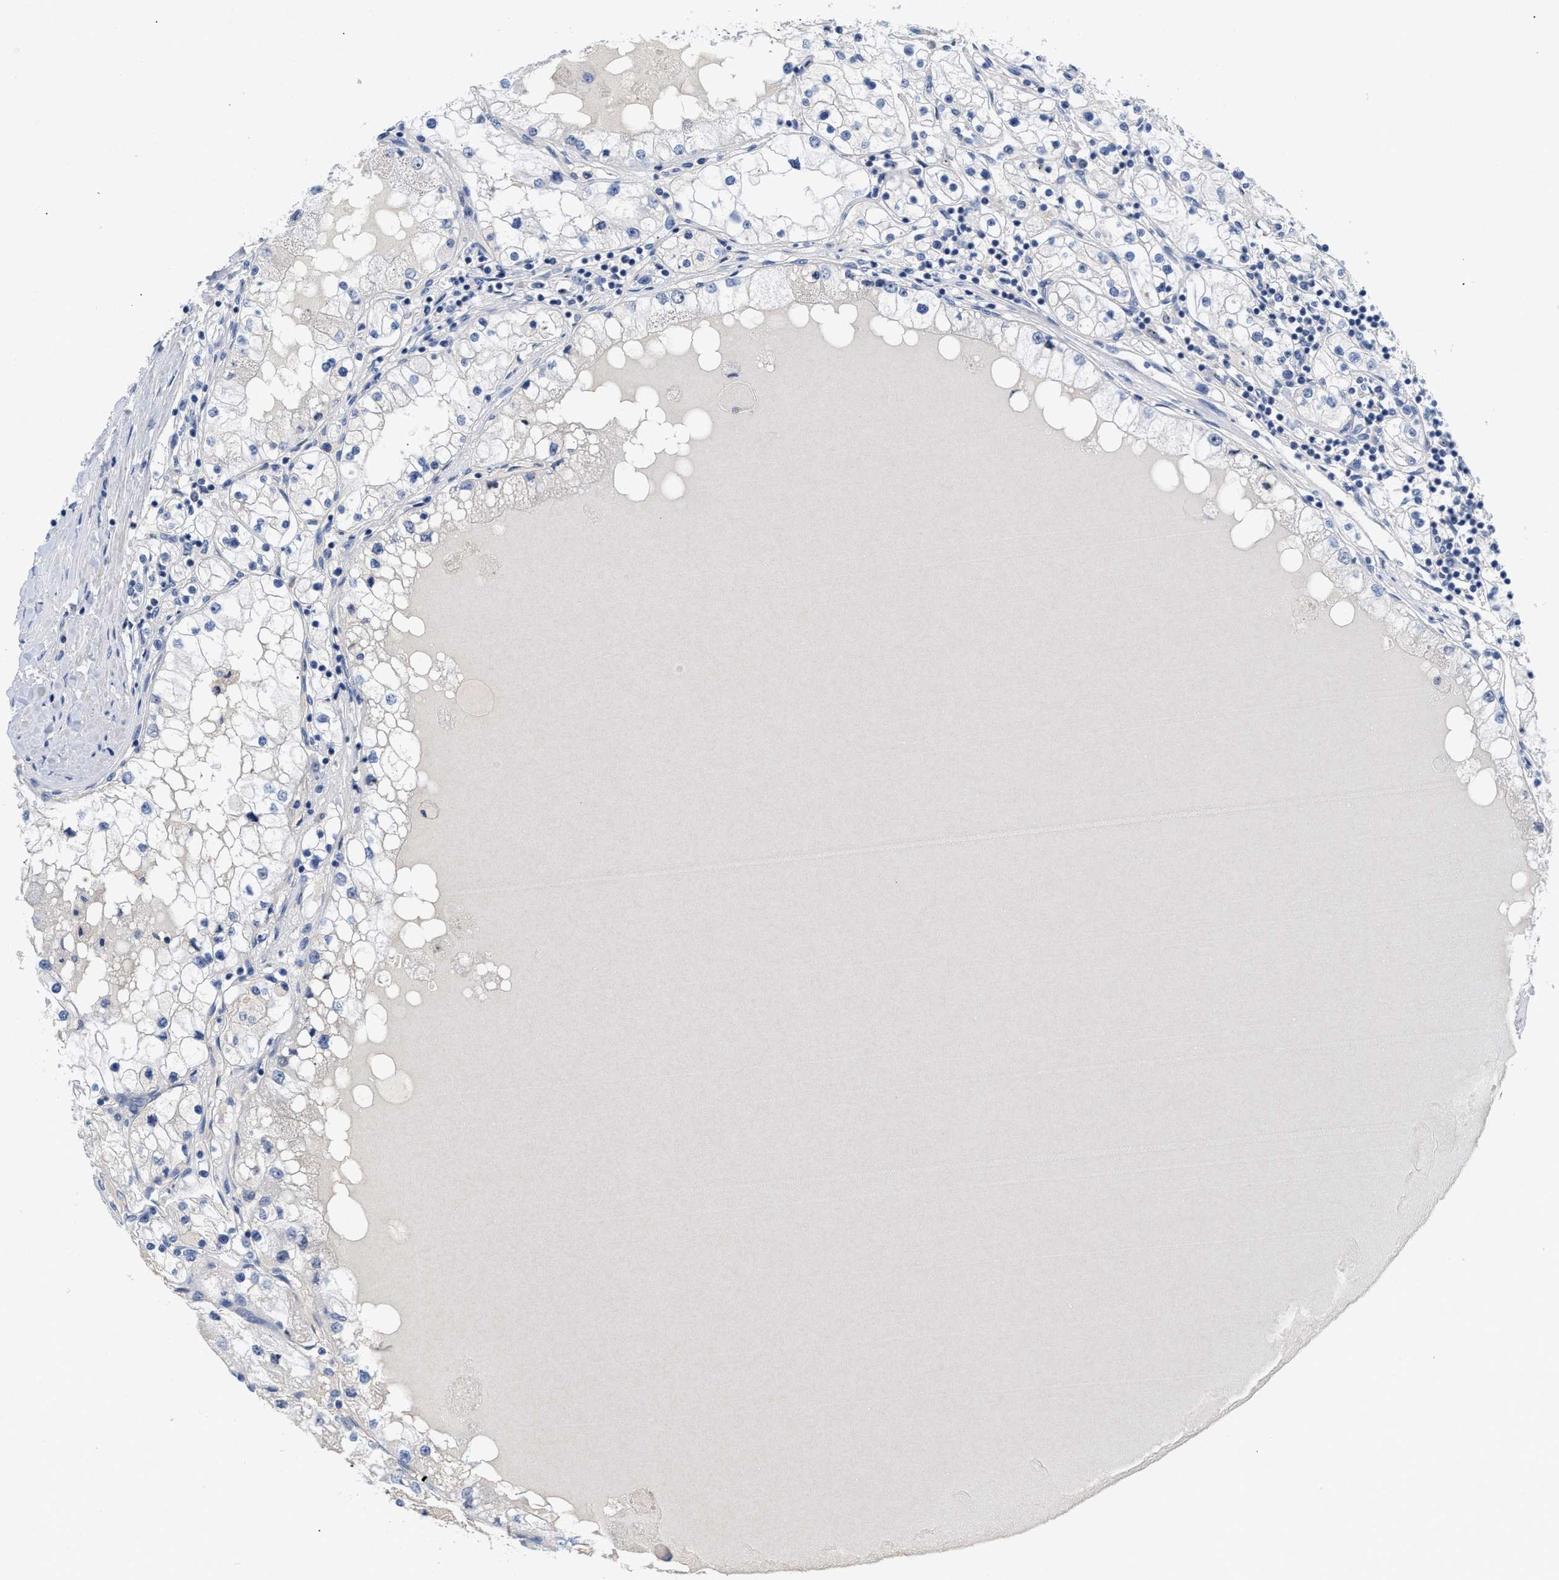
{"staining": {"intensity": "moderate", "quantity": "<25%", "location": "nuclear"}, "tissue": "renal cancer", "cell_type": "Tumor cells", "image_type": "cancer", "snomed": [{"axis": "morphology", "description": "Adenocarcinoma, NOS"}, {"axis": "topography", "description": "Kidney"}], "caption": "Immunohistochemical staining of renal cancer (adenocarcinoma) reveals low levels of moderate nuclear staining in about <25% of tumor cells.", "gene": "NOP58", "patient": {"sex": "male", "age": 68}}